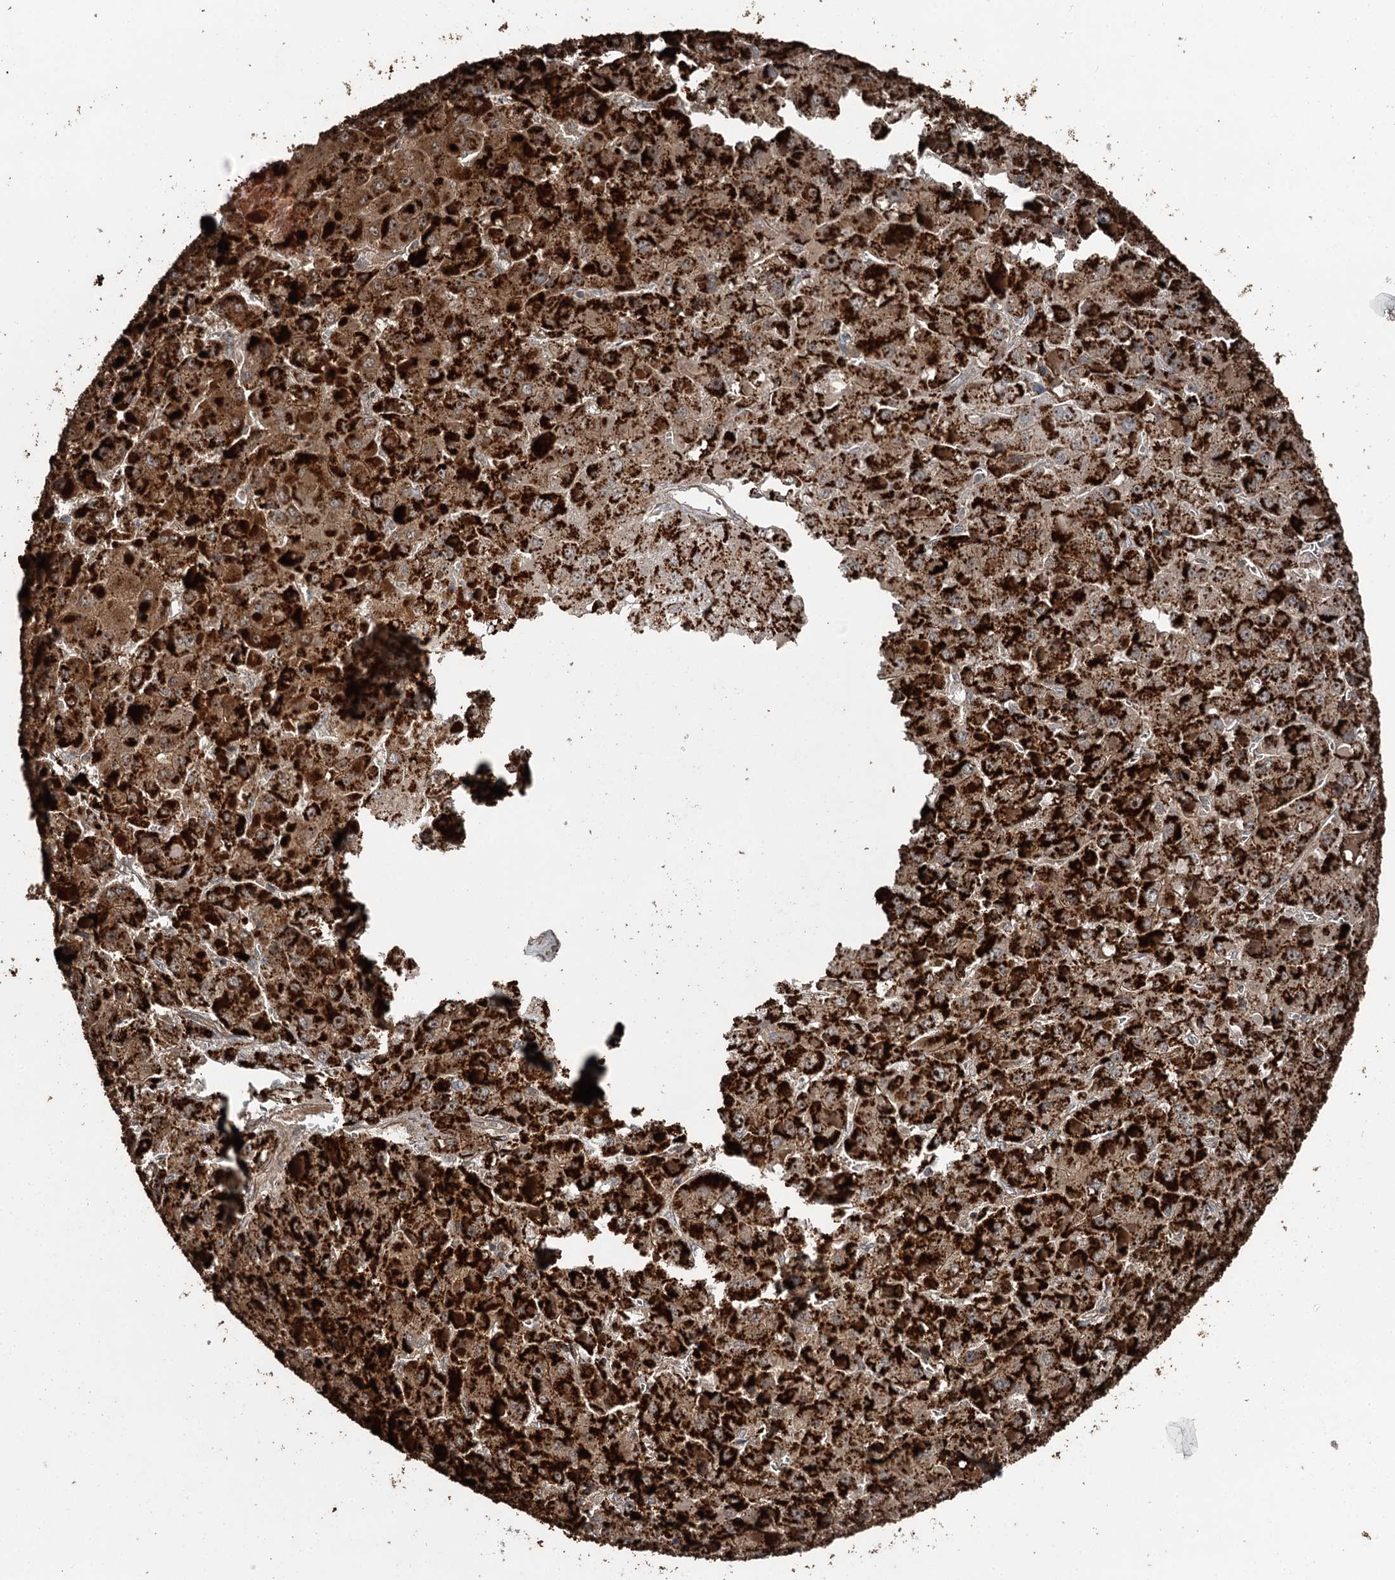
{"staining": {"intensity": "strong", "quantity": ">75%", "location": "cytoplasmic/membranous"}, "tissue": "liver cancer", "cell_type": "Tumor cells", "image_type": "cancer", "snomed": [{"axis": "morphology", "description": "Carcinoma, Hepatocellular, NOS"}, {"axis": "topography", "description": "Liver"}], "caption": "Immunohistochemical staining of liver cancer demonstrates strong cytoplasmic/membranous protein expression in approximately >75% of tumor cells.", "gene": "RAB21", "patient": {"sex": "female", "age": 73}}